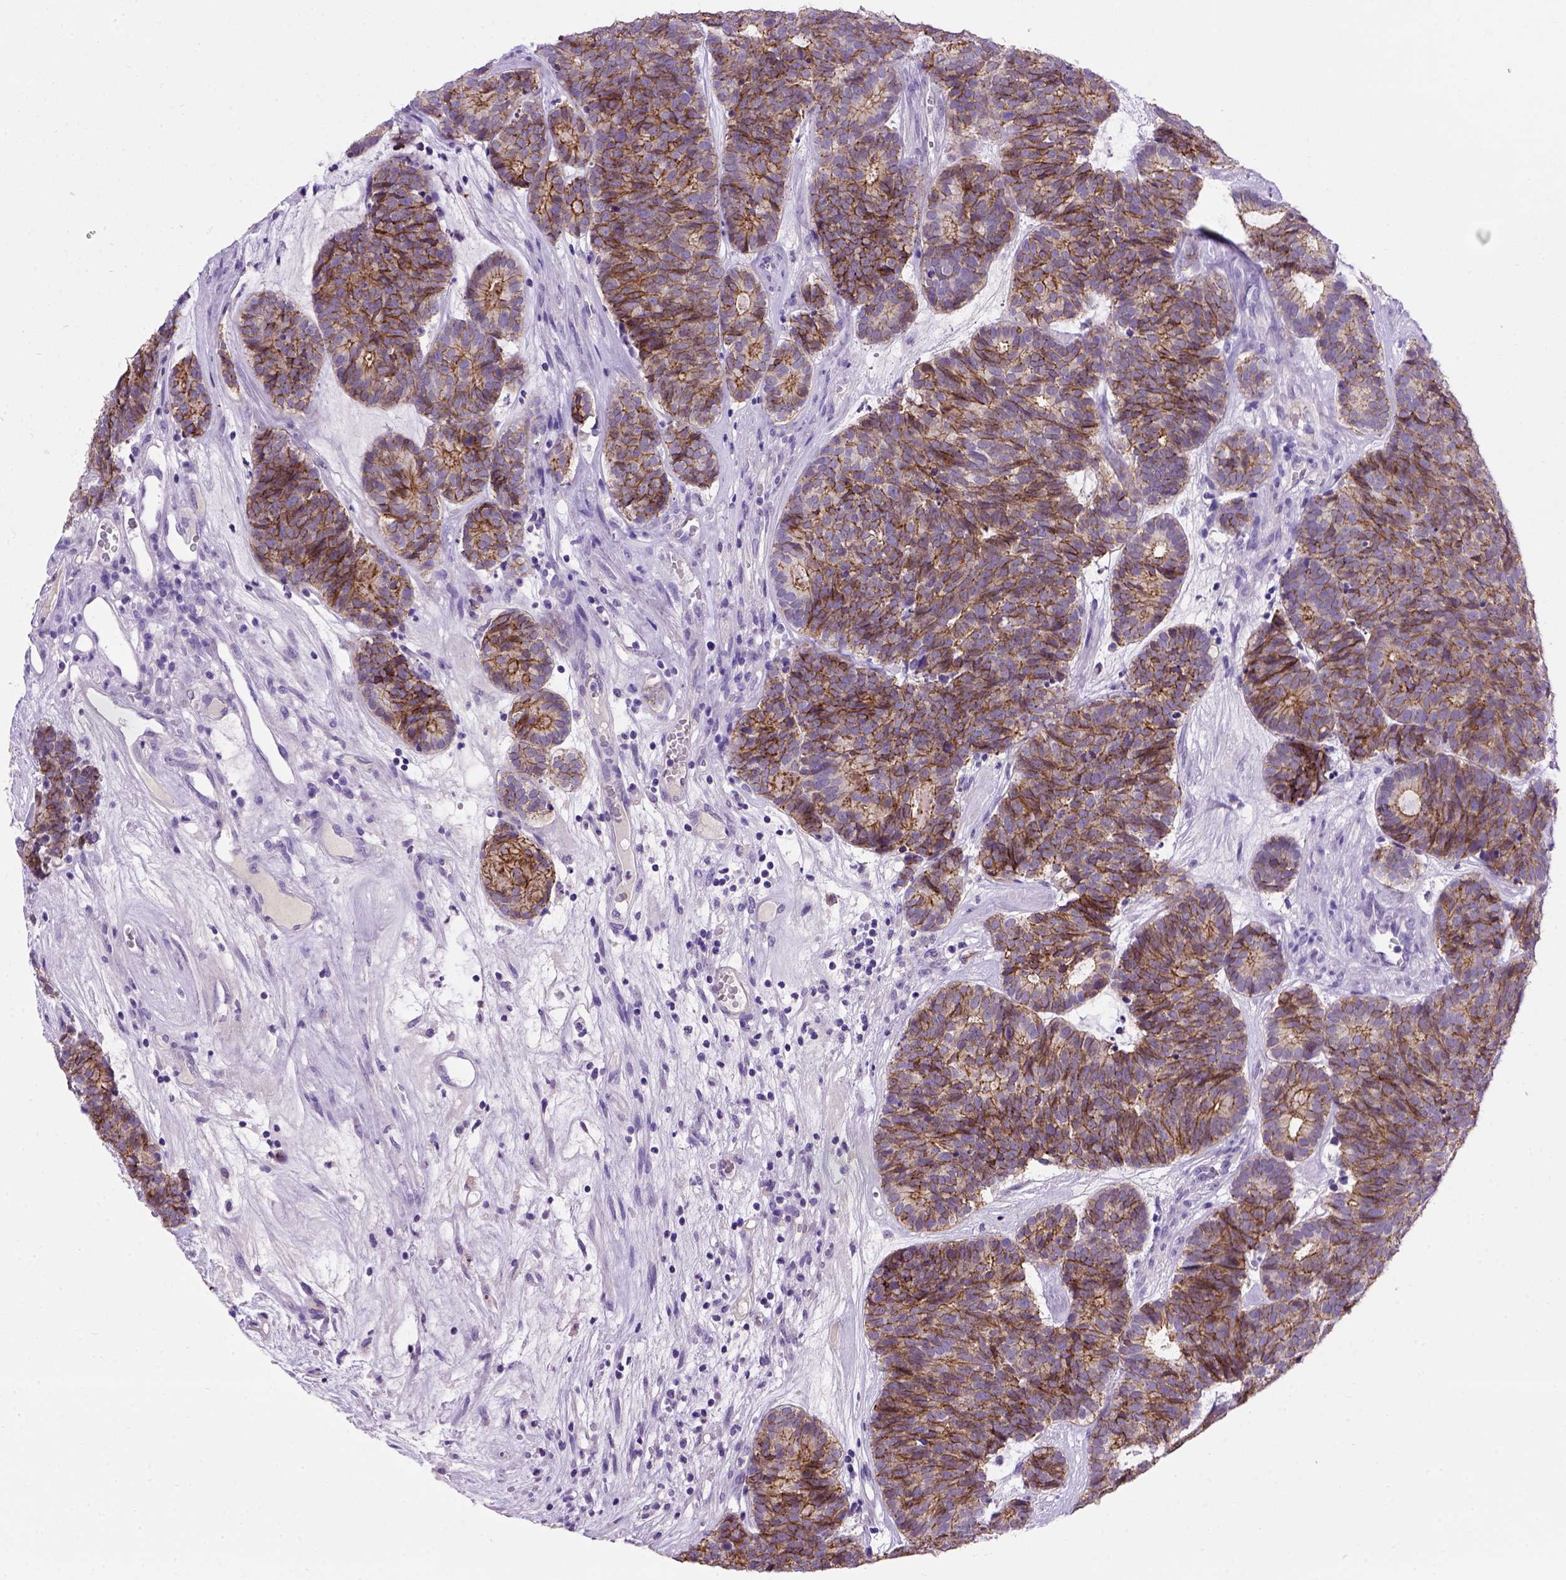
{"staining": {"intensity": "moderate", "quantity": ">75%", "location": "cytoplasmic/membranous"}, "tissue": "head and neck cancer", "cell_type": "Tumor cells", "image_type": "cancer", "snomed": [{"axis": "morphology", "description": "Adenocarcinoma, NOS"}, {"axis": "topography", "description": "Head-Neck"}], "caption": "Immunohistochemical staining of human head and neck cancer demonstrates medium levels of moderate cytoplasmic/membranous protein staining in about >75% of tumor cells.", "gene": "CDH1", "patient": {"sex": "female", "age": 81}}